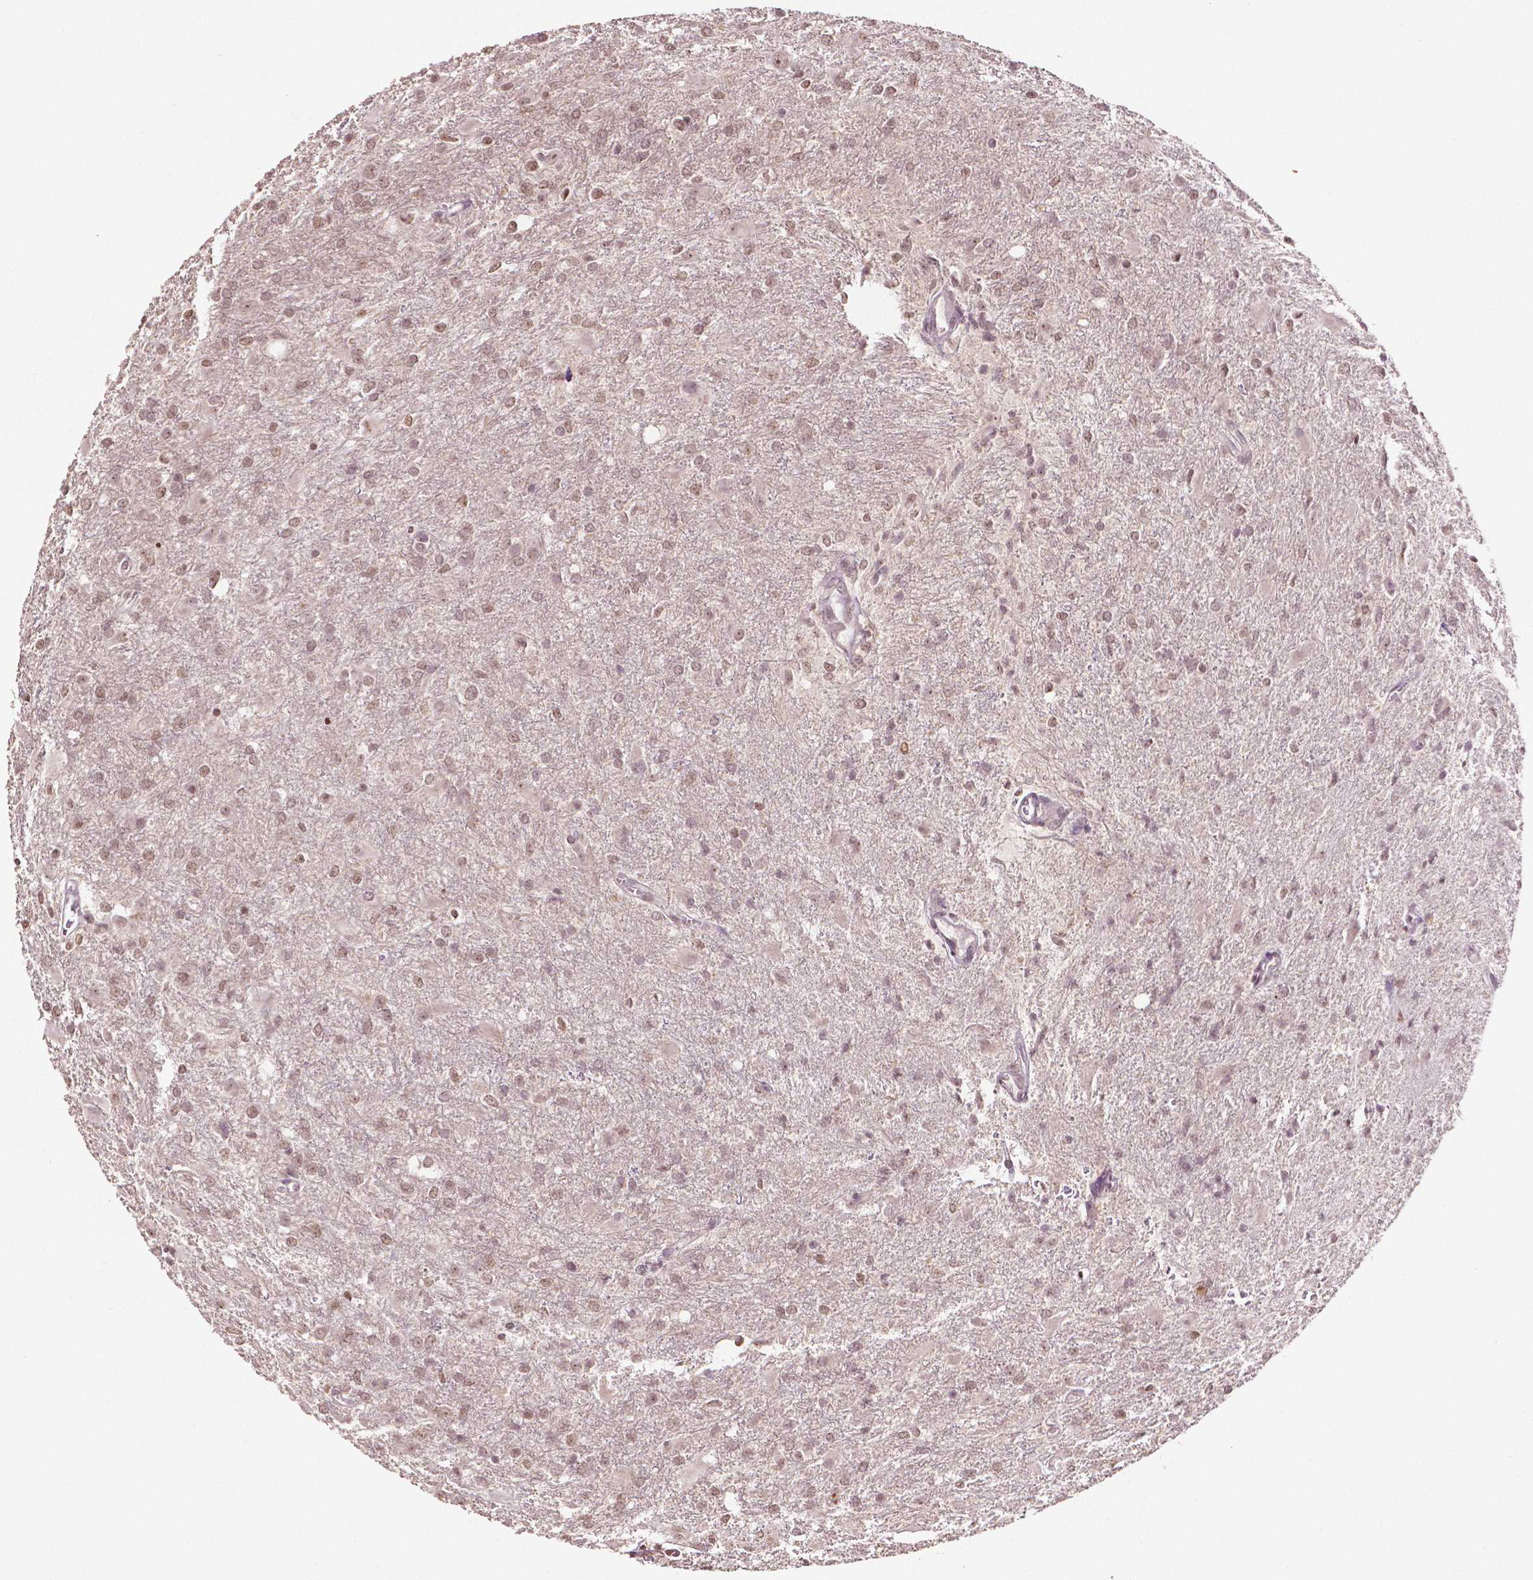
{"staining": {"intensity": "weak", "quantity": ">75%", "location": "nuclear"}, "tissue": "glioma", "cell_type": "Tumor cells", "image_type": "cancer", "snomed": [{"axis": "morphology", "description": "Glioma, malignant, High grade"}, {"axis": "topography", "description": "Brain"}], "caption": "Protein staining of malignant glioma (high-grade) tissue demonstrates weak nuclear positivity in approximately >75% of tumor cells.", "gene": "DEK", "patient": {"sex": "male", "age": 68}}